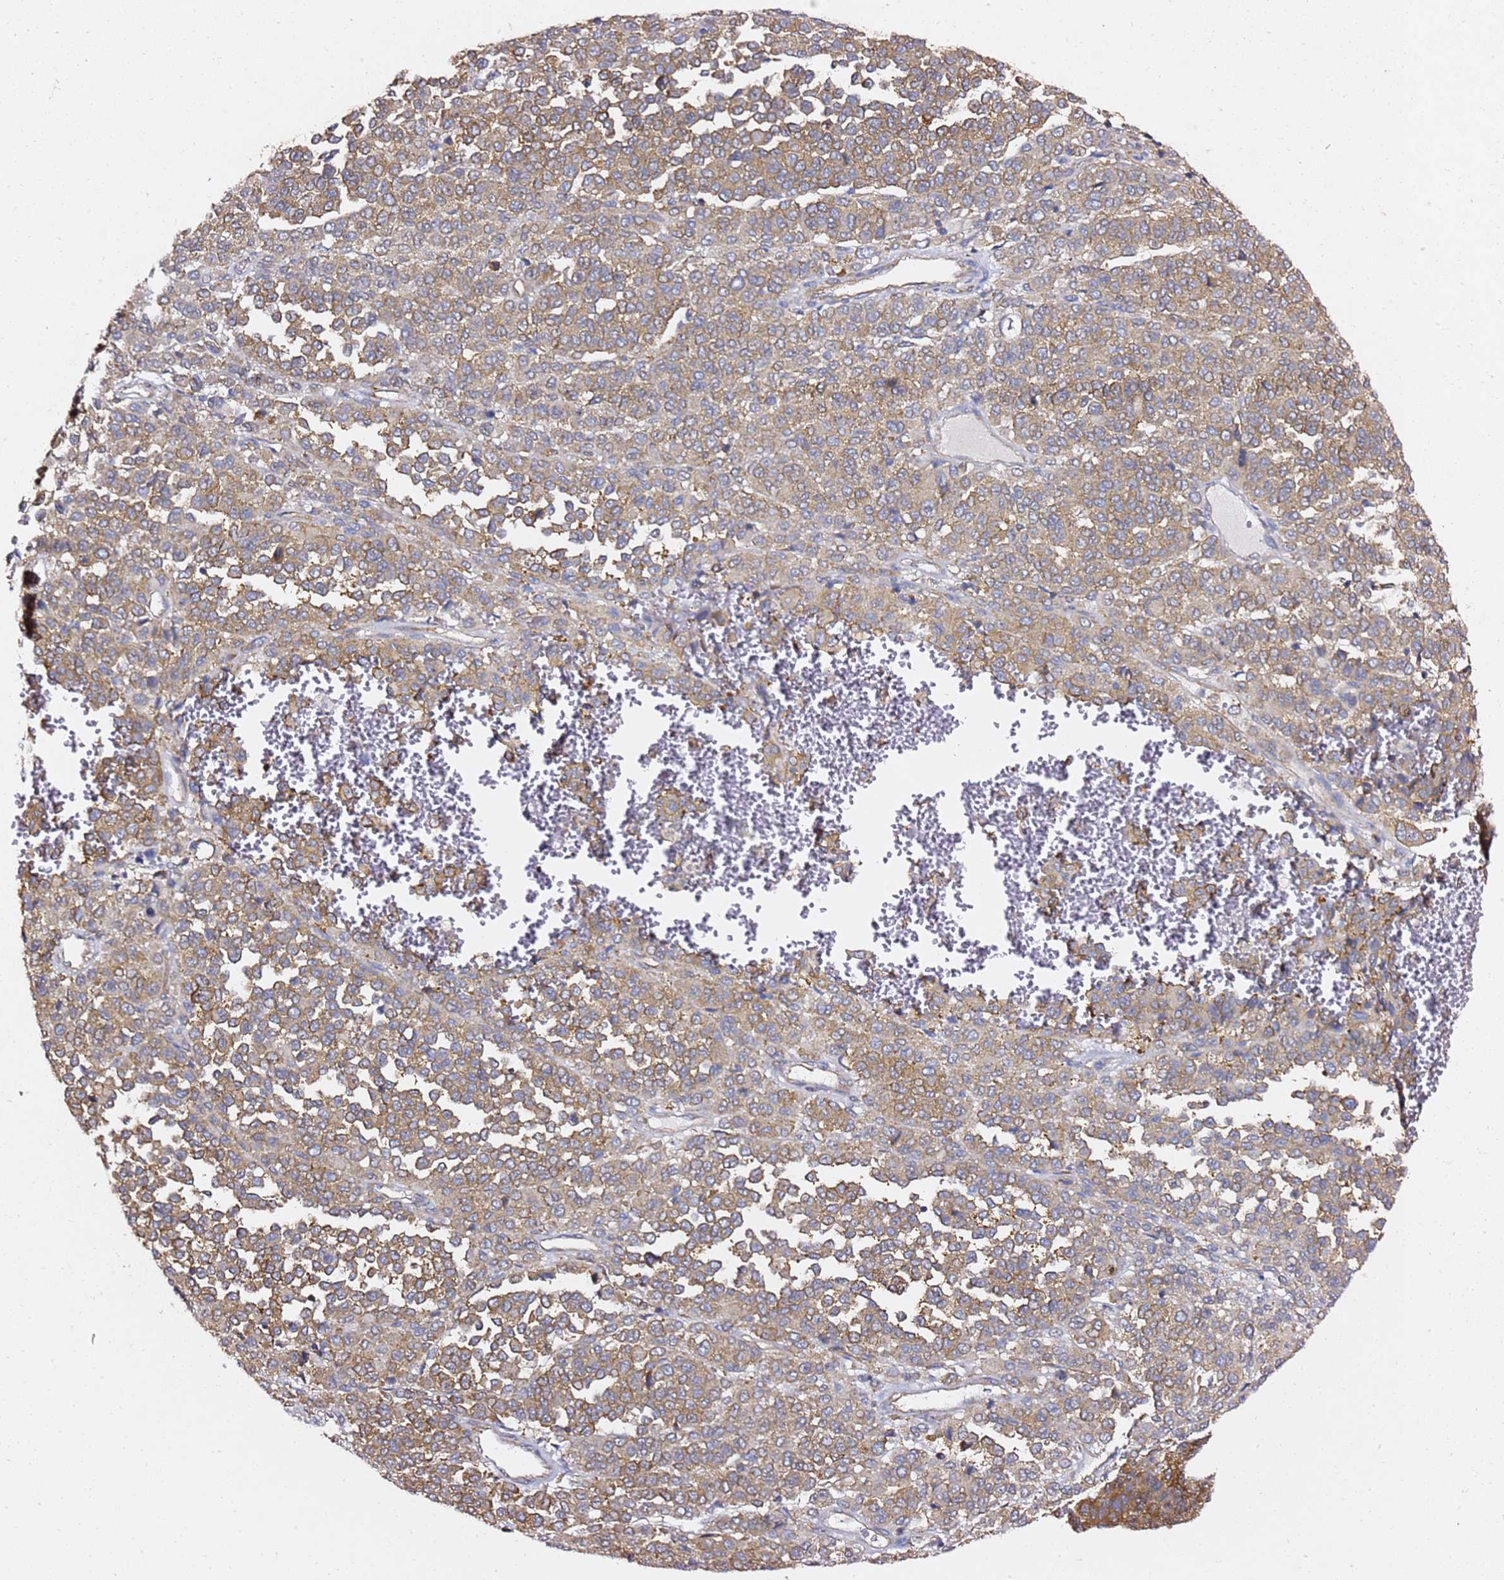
{"staining": {"intensity": "moderate", "quantity": ">75%", "location": "cytoplasmic/membranous"}, "tissue": "melanoma", "cell_type": "Tumor cells", "image_type": "cancer", "snomed": [{"axis": "morphology", "description": "Malignant melanoma, Metastatic site"}, {"axis": "topography", "description": "Pancreas"}], "caption": "Immunohistochemistry histopathology image of melanoma stained for a protein (brown), which exhibits medium levels of moderate cytoplasmic/membranous expression in approximately >75% of tumor cells.", "gene": "TPST1", "patient": {"sex": "female", "age": 30}}